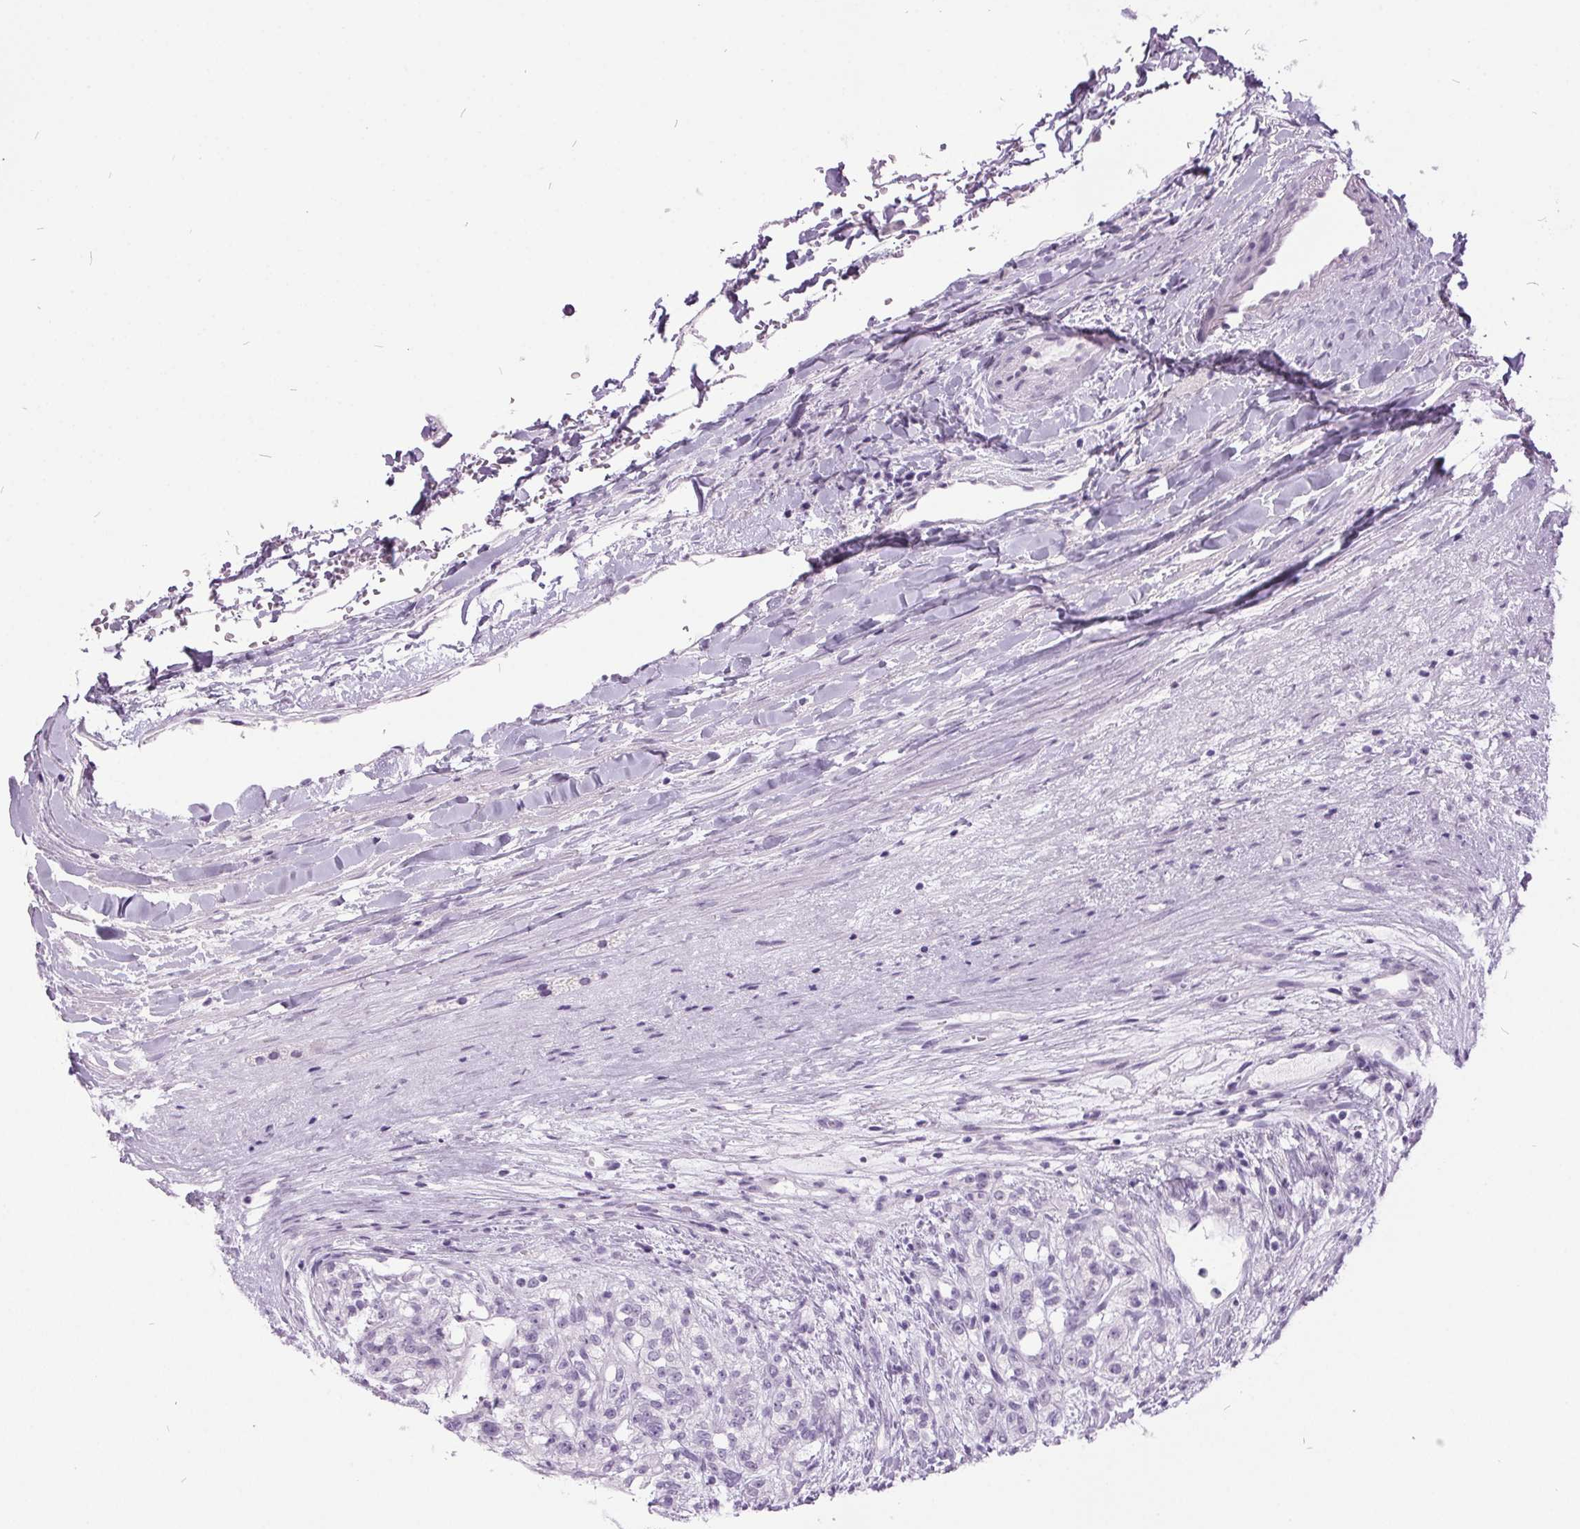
{"staining": {"intensity": "negative", "quantity": "none", "location": "none"}, "tissue": "renal cancer", "cell_type": "Tumor cells", "image_type": "cancer", "snomed": [{"axis": "morphology", "description": "Adenocarcinoma, NOS"}, {"axis": "topography", "description": "Kidney"}], "caption": "A high-resolution micrograph shows immunohistochemistry (IHC) staining of renal cancer (adenocarcinoma), which exhibits no significant positivity in tumor cells.", "gene": "ODAD2", "patient": {"sex": "female", "age": 63}}